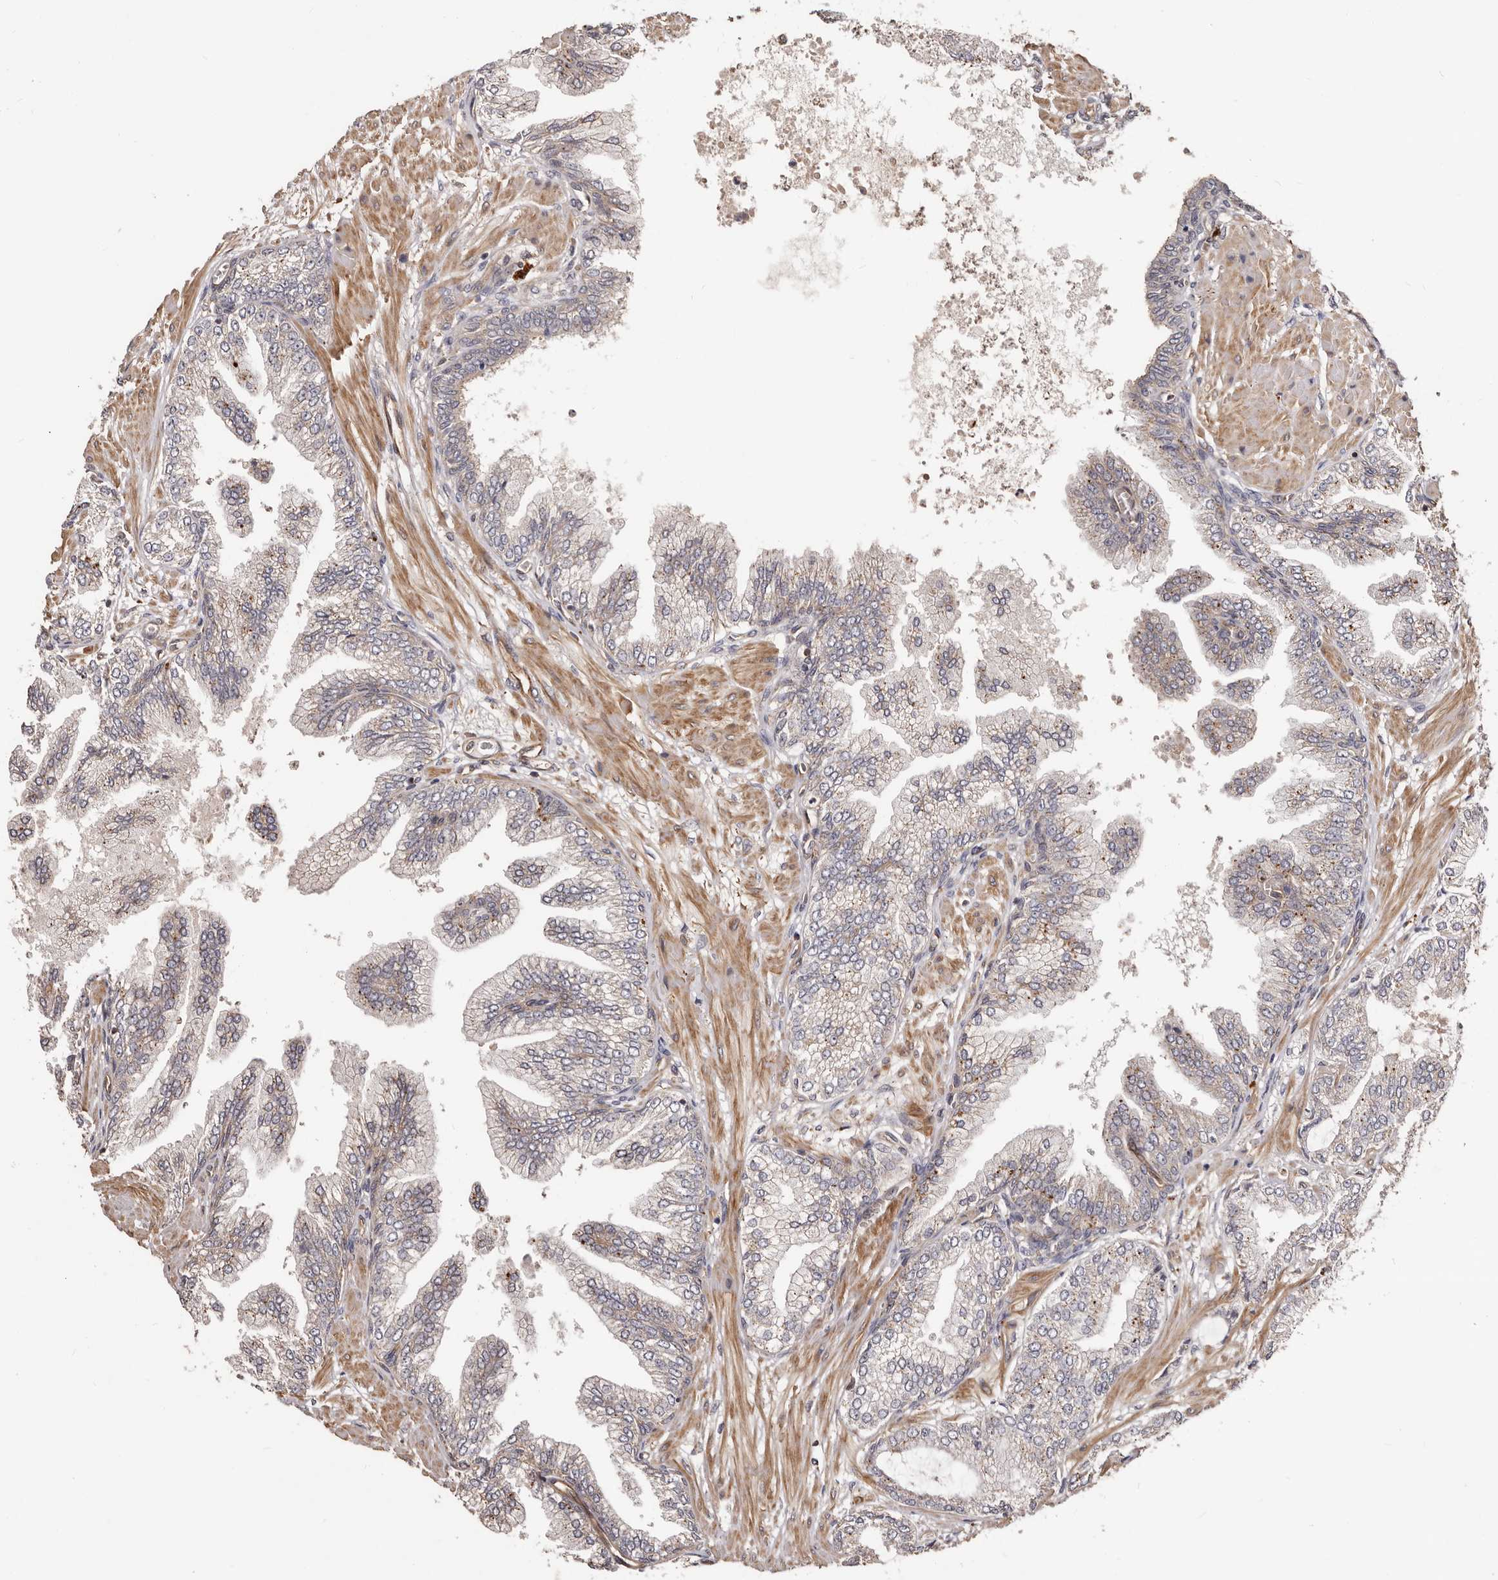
{"staining": {"intensity": "weak", "quantity": "<25%", "location": "cytoplasmic/membranous"}, "tissue": "prostate cancer", "cell_type": "Tumor cells", "image_type": "cancer", "snomed": [{"axis": "morphology", "description": "Adenocarcinoma, Low grade"}, {"axis": "topography", "description": "Prostate"}], "caption": "A high-resolution photomicrograph shows IHC staining of prostate cancer, which demonstrates no significant staining in tumor cells.", "gene": "GTPBP1", "patient": {"sex": "male", "age": 63}}